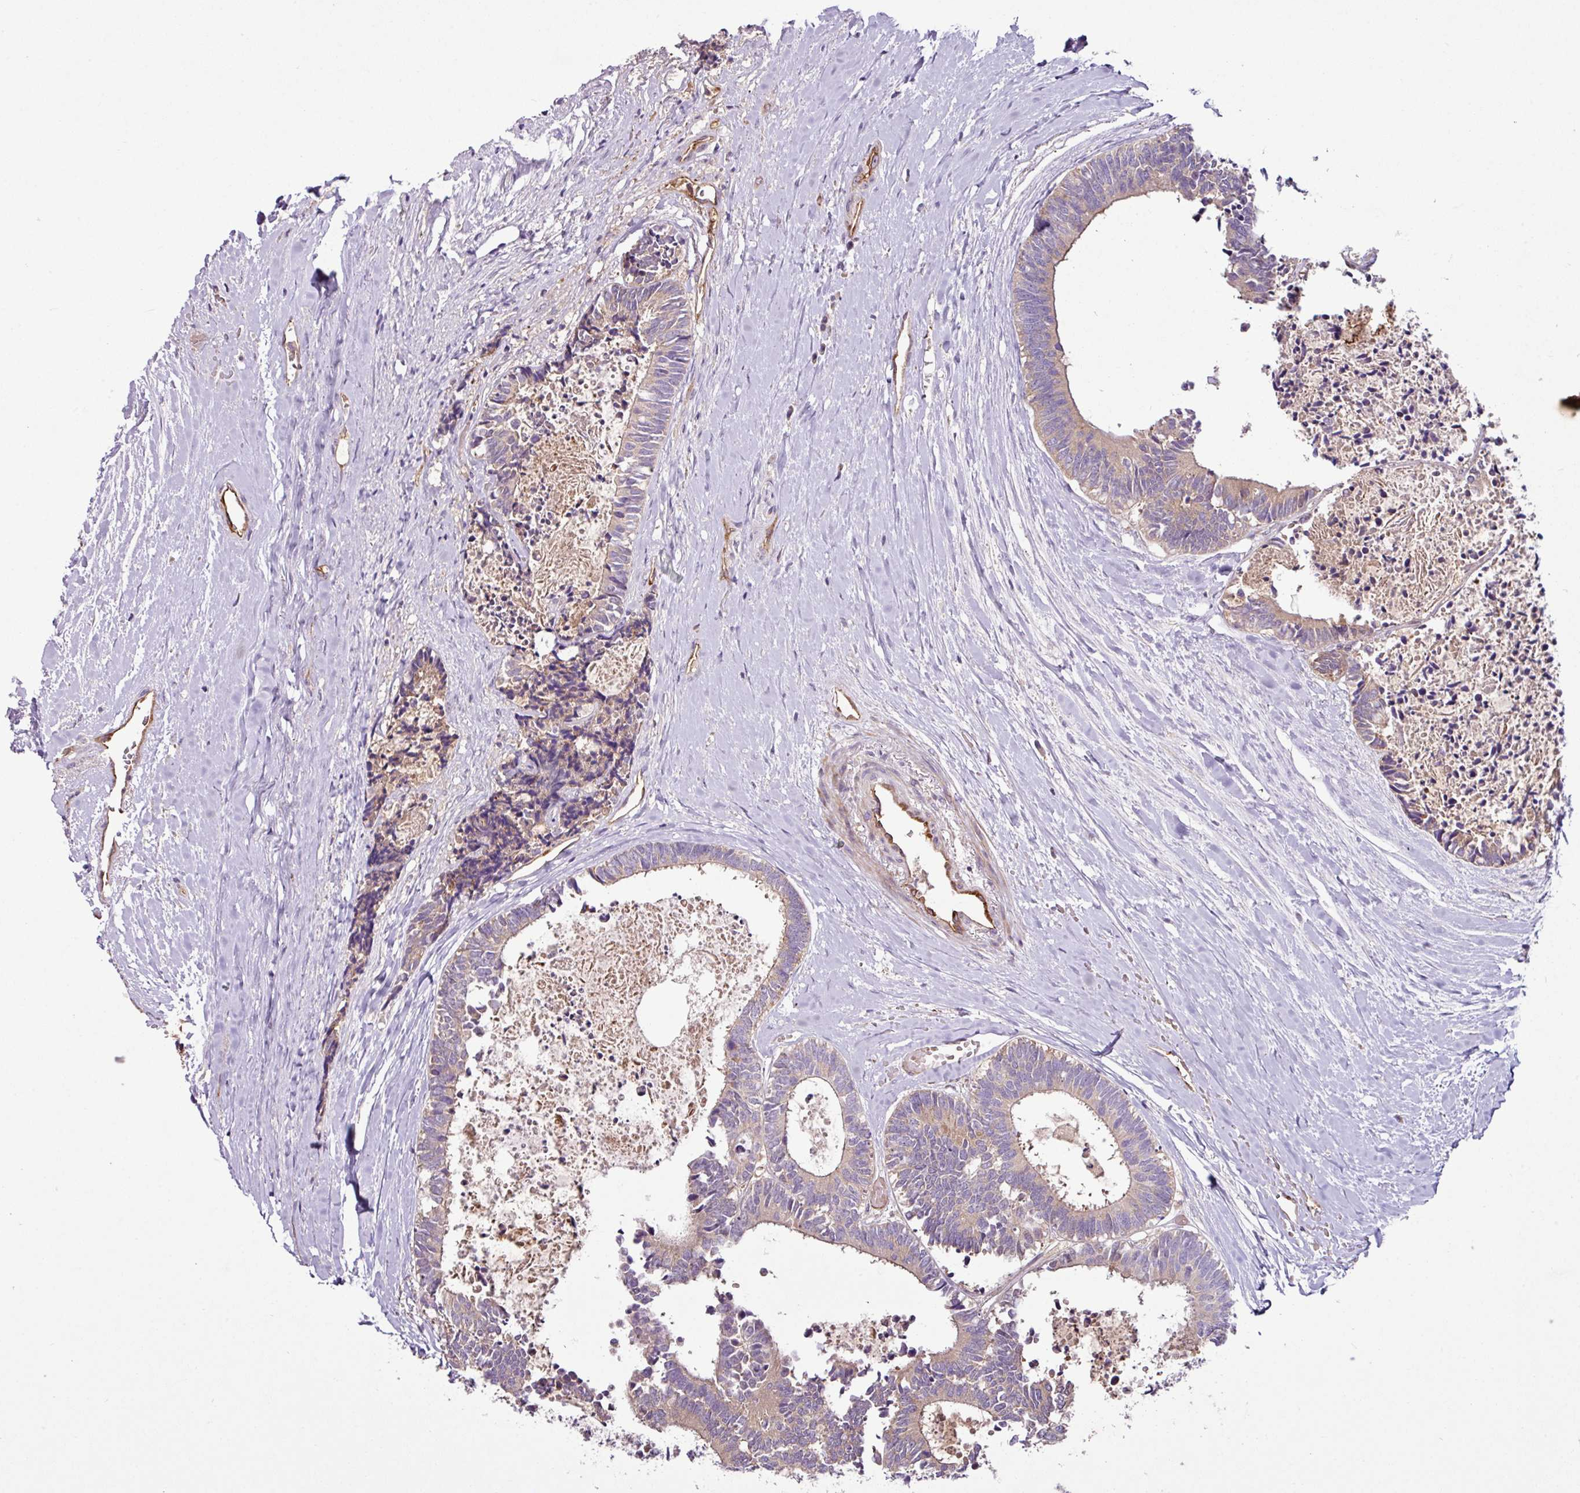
{"staining": {"intensity": "weak", "quantity": "25%-75%", "location": "cytoplasmic/membranous"}, "tissue": "colorectal cancer", "cell_type": "Tumor cells", "image_type": "cancer", "snomed": [{"axis": "morphology", "description": "Adenocarcinoma, NOS"}, {"axis": "topography", "description": "Colon"}, {"axis": "topography", "description": "Rectum"}], "caption": "Adenocarcinoma (colorectal) tissue demonstrates weak cytoplasmic/membranous staining in approximately 25%-75% of tumor cells", "gene": "ZNF106", "patient": {"sex": "male", "age": 57}}